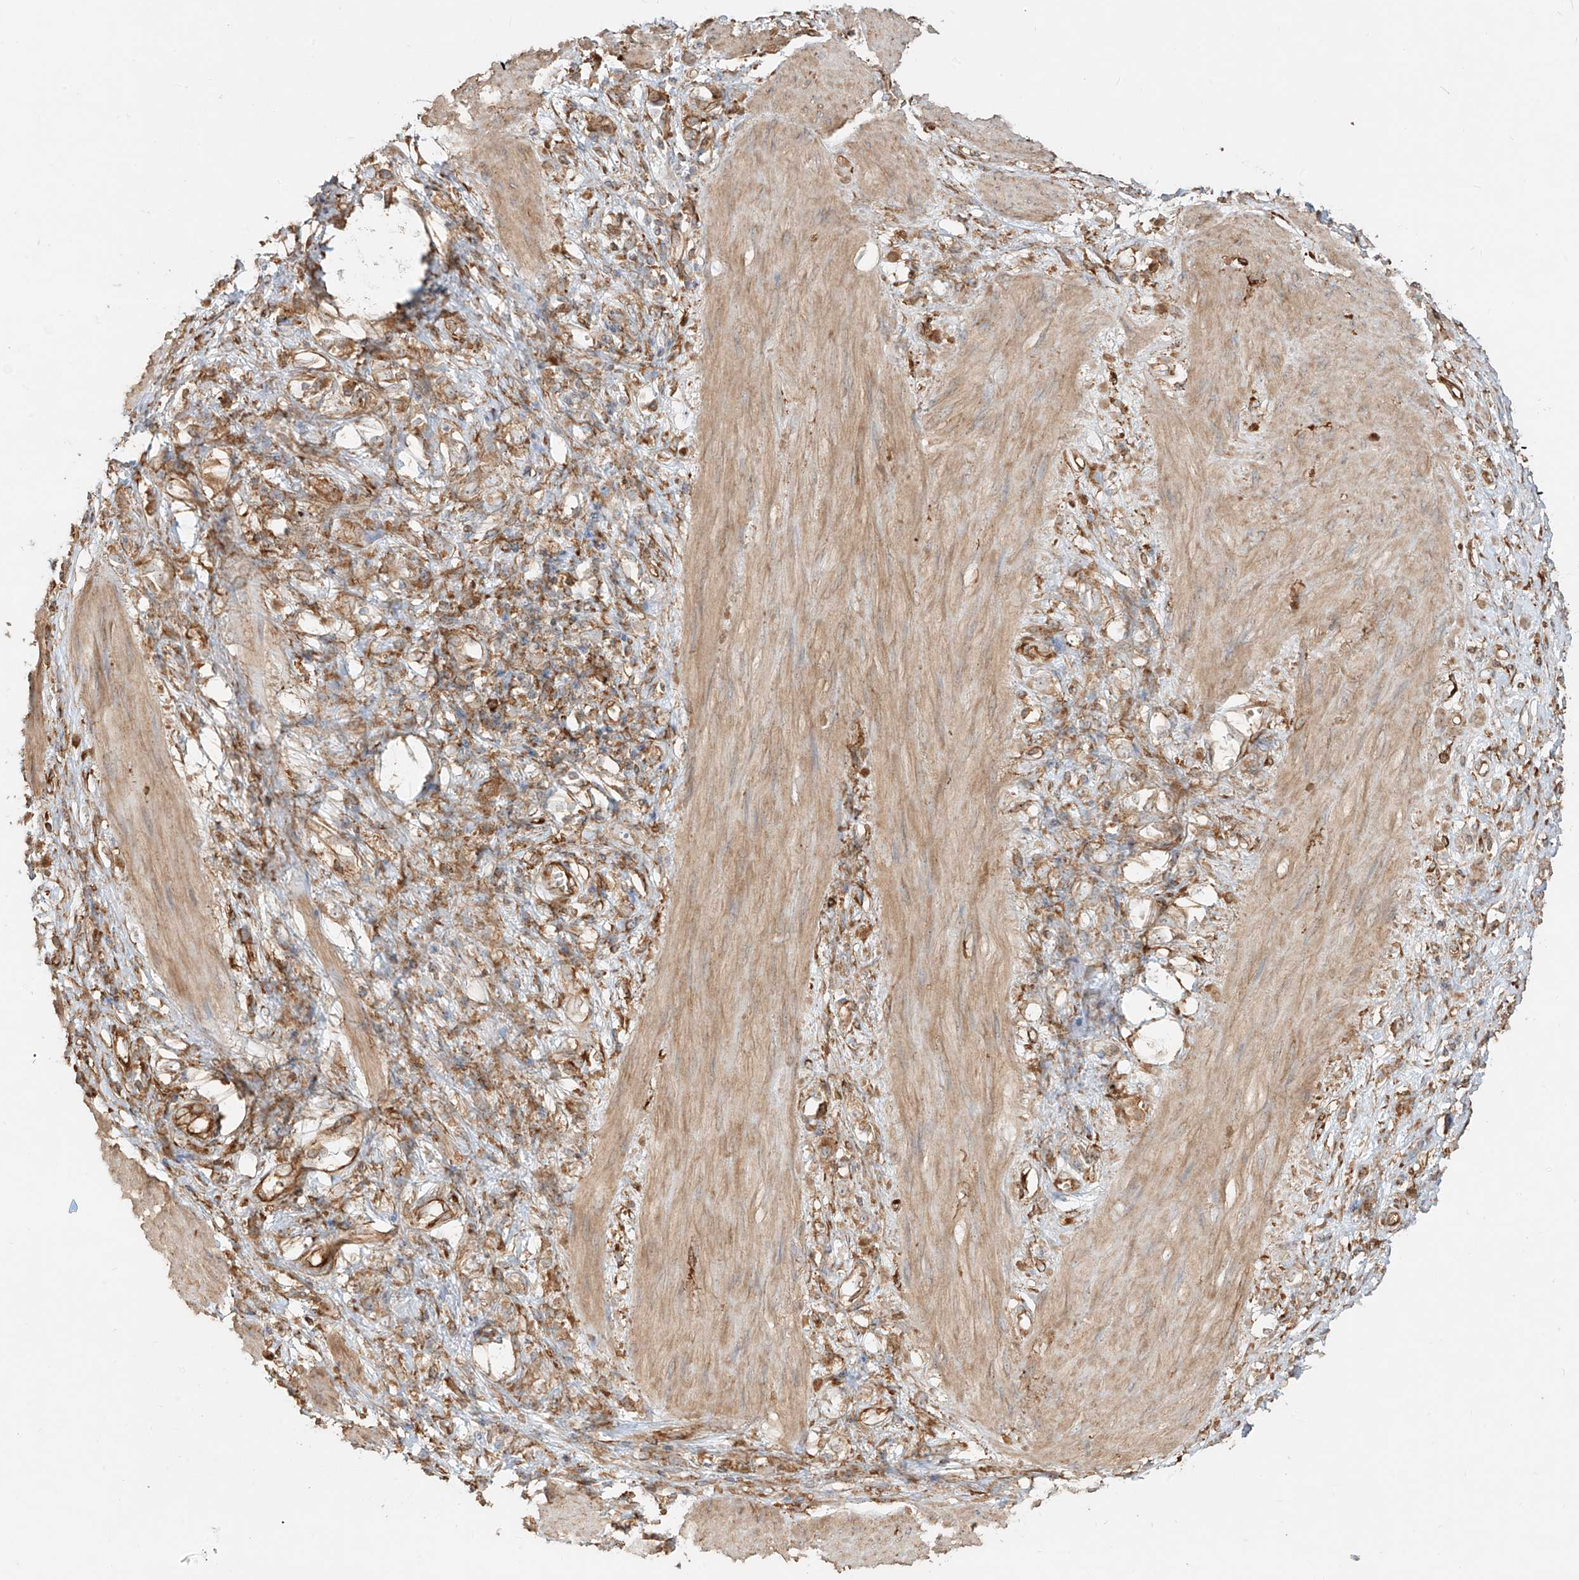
{"staining": {"intensity": "moderate", "quantity": ">75%", "location": "cytoplasmic/membranous"}, "tissue": "stomach cancer", "cell_type": "Tumor cells", "image_type": "cancer", "snomed": [{"axis": "morphology", "description": "Adenocarcinoma, NOS"}, {"axis": "topography", "description": "Stomach"}], "caption": "Immunohistochemistry (IHC) photomicrograph of neoplastic tissue: stomach cancer stained using IHC reveals medium levels of moderate protein expression localized specifically in the cytoplasmic/membranous of tumor cells, appearing as a cytoplasmic/membranous brown color.", "gene": "SNX9", "patient": {"sex": "female", "age": 76}}